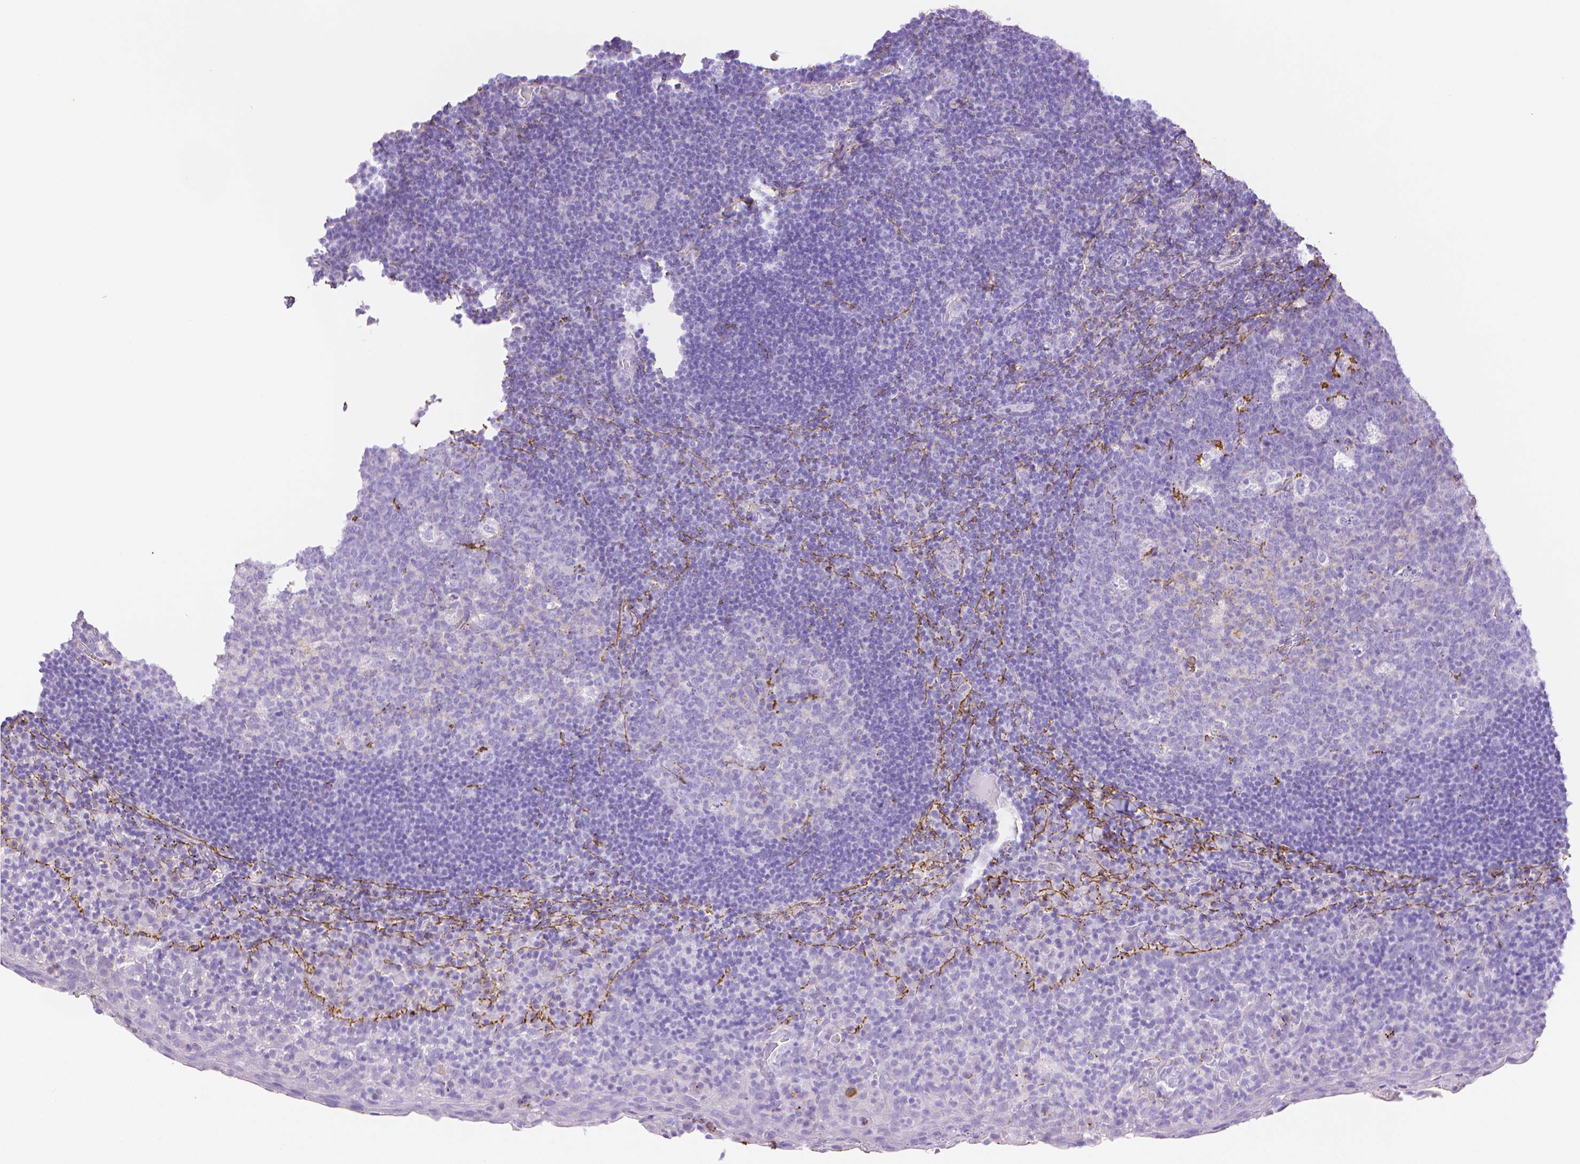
{"staining": {"intensity": "negative", "quantity": "none", "location": "none"}, "tissue": "tonsil", "cell_type": "Germinal center cells", "image_type": "normal", "snomed": [{"axis": "morphology", "description": "Normal tissue, NOS"}, {"axis": "topography", "description": "Tonsil"}], "caption": "The image demonstrates no significant staining in germinal center cells of tonsil.", "gene": "FBN1", "patient": {"sex": "male", "age": 17}}